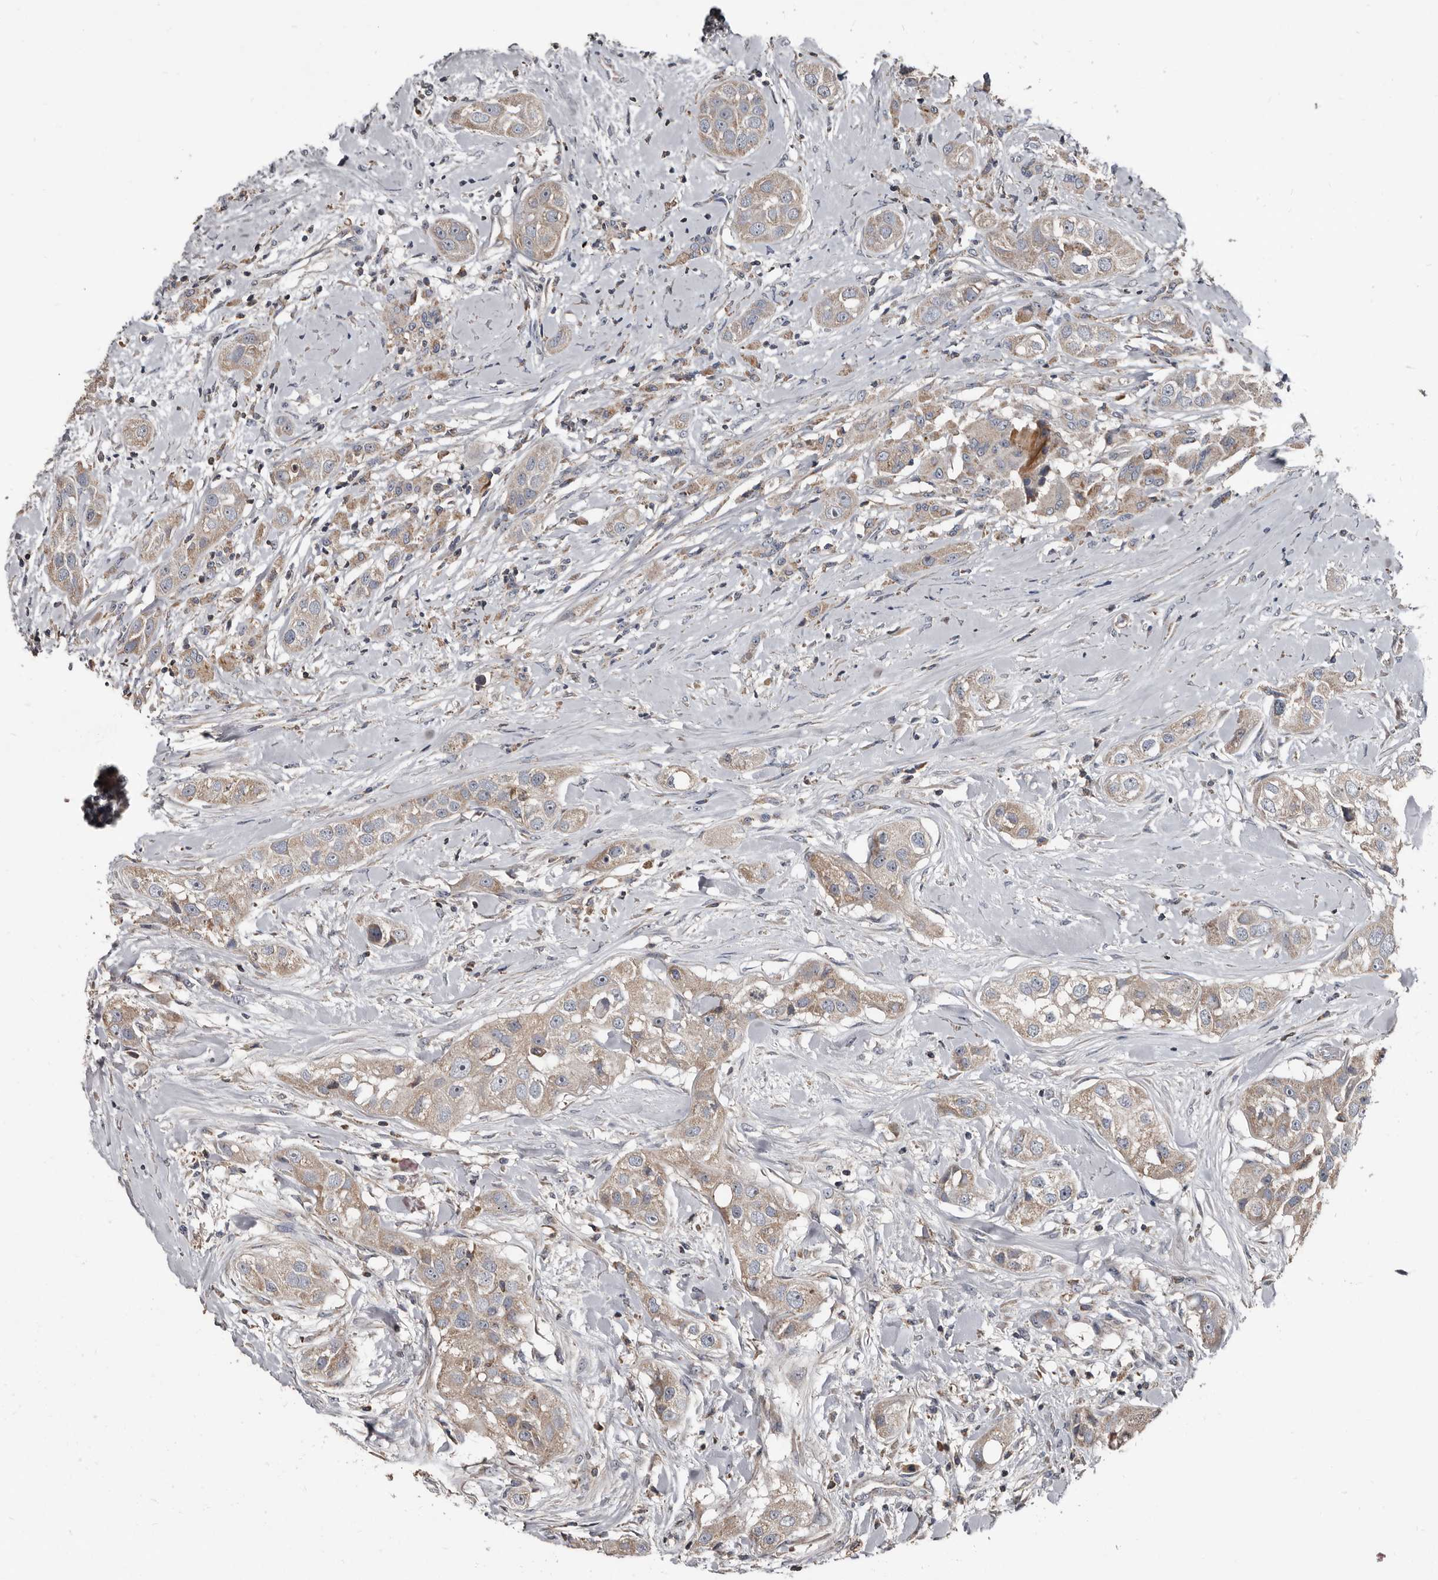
{"staining": {"intensity": "weak", "quantity": ">75%", "location": "cytoplasmic/membranous"}, "tissue": "head and neck cancer", "cell_type": "Tumor cells", "image_type": "cancer", "snomed": [{"axis": "morphology", "description": "Normal tissue, NOS"}, {"axis": "morphology", "description": "Squamous cell carcinoma, NOS"}, {"axis": "topography", "description": "Skeletal muscle"}, {"axis": "topography", "description": "Head-Neck"}], "caption": "Squamous cell carcinoma (head and neck) tissue exhibits weak cytoplasmic/membranous expression in about >75% of tumor cells", "gene": "GREB1", "patient": {"sex": "male", "age": 51}}